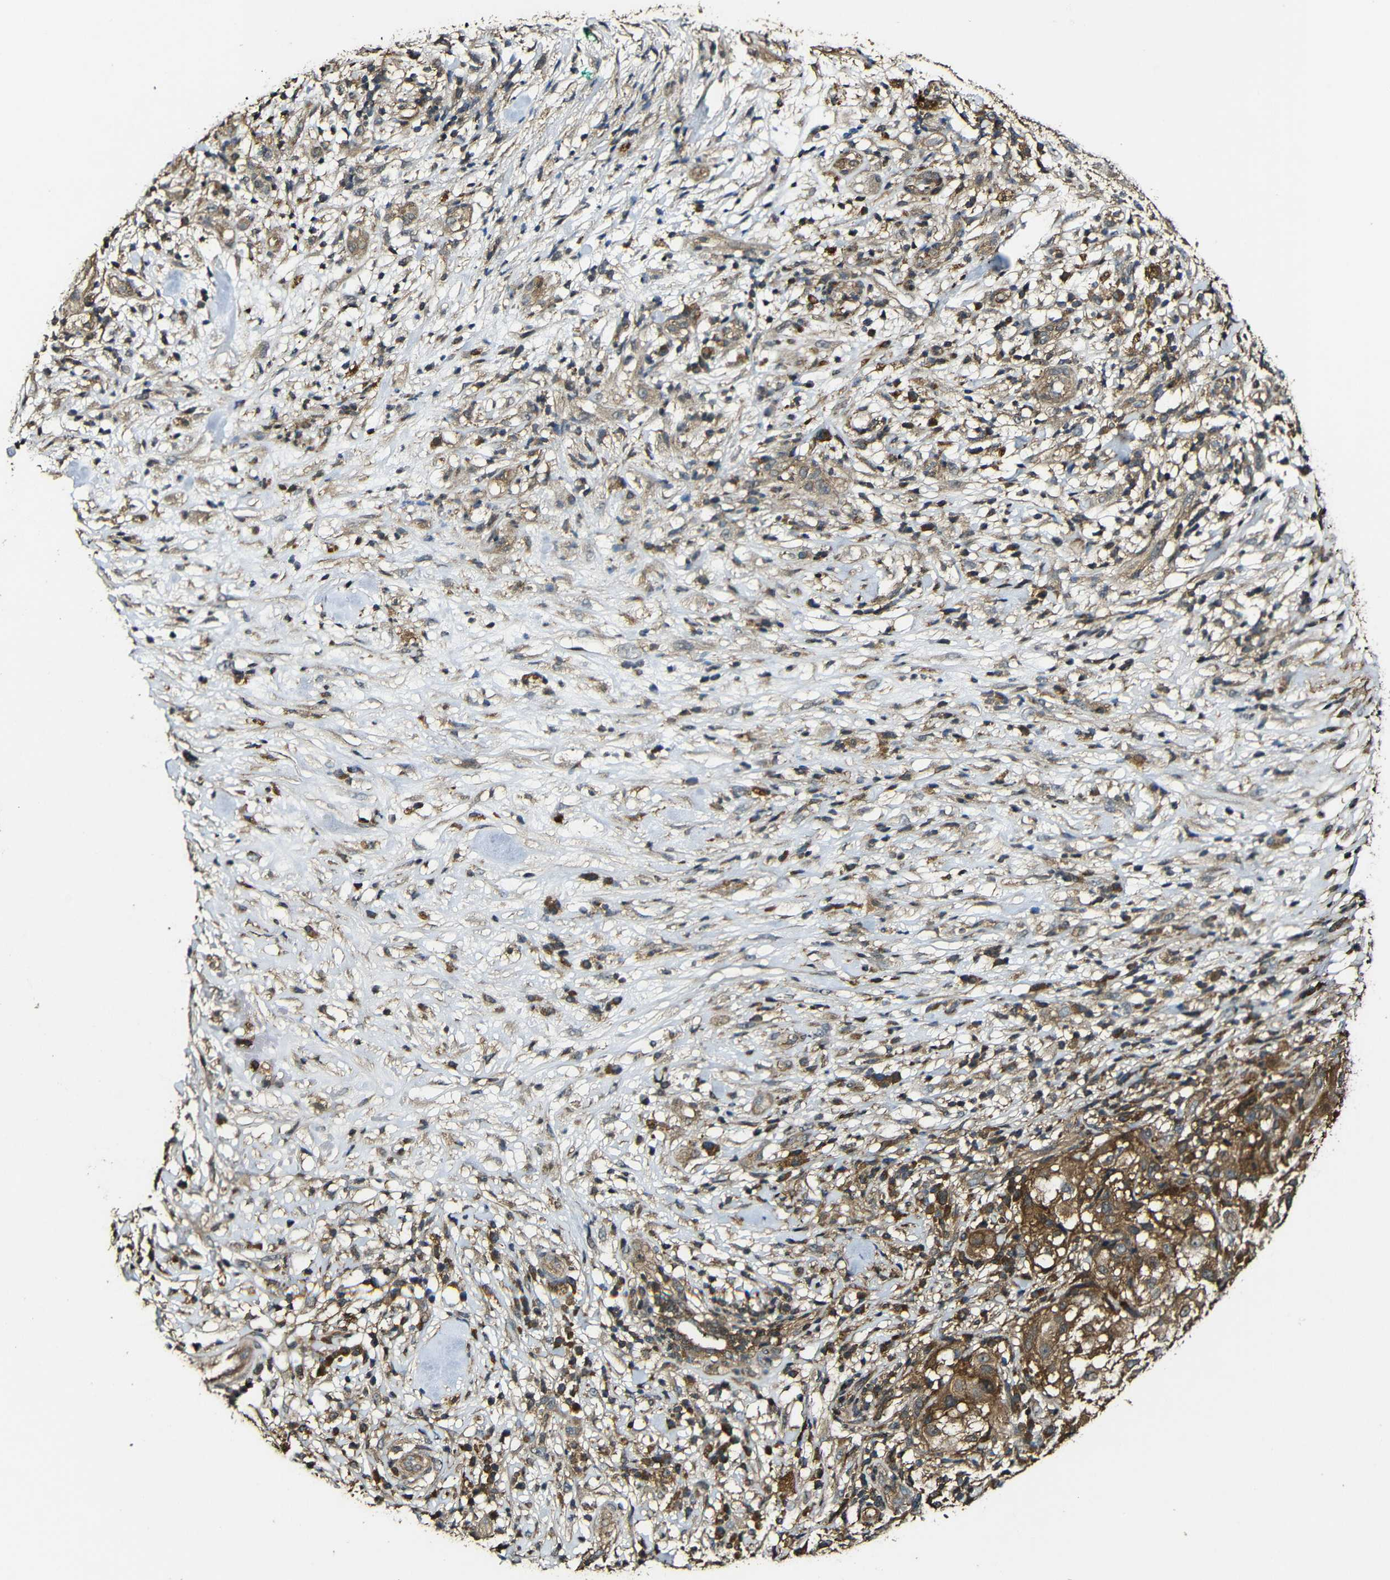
{"staining": {"intensity": "moderate", "quantity": ">75%", "location": "cytoplasmic/membranous"}, "tissue": "melanoma", "cell_type": "Tumor cells", "image_type": "cancer", "snomed": [{"axis": "morphology", "description": "Necrosis, NOS"}, {"axis": "morphology", "description": "Malignant melanoma, NOS"}, {"axis": "topography", "description": "Skin"}], "caption": "The image reveals staining of malignant melanoma, revealing moderate cytoplasmic/membranous protein staining (brown color) within tumor cells.", "gene": "CASP8", "patient": {"sex": "female", "age": 87}}